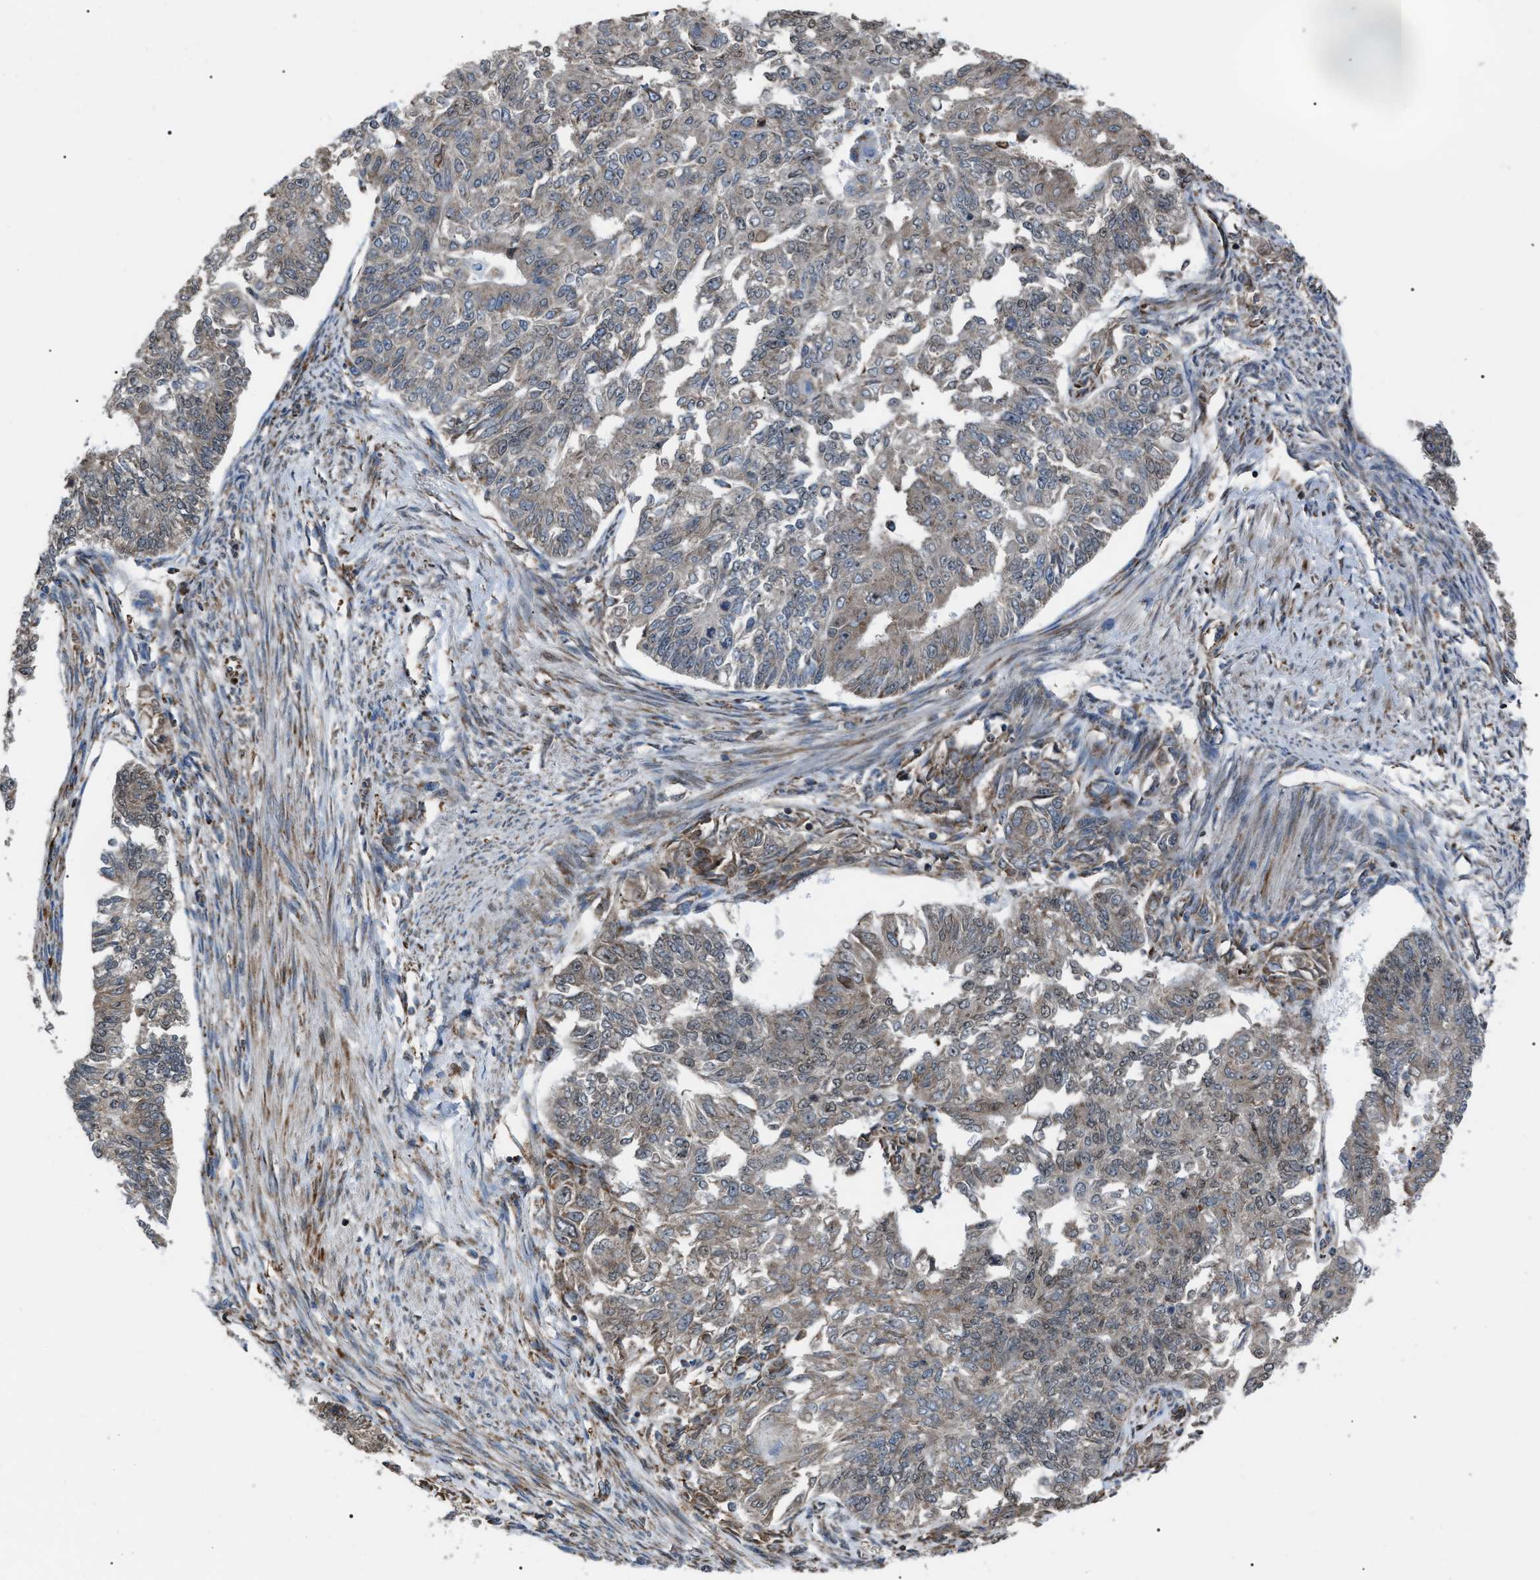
{"staining": {"intensity": "weak", "quantity": "25%-75%", "location": "cytoplasmic/membranous"}, "tissue": "endometrial cancer", "cell_type": "Tumor cells", "image_type": "cancer", "snomed": [{"axis": "morphology", "description": "Adenocarcinoma, NOS"}, {"axis": "topography", "description": "Endometrium"}], "caption": "Immunohistochemical staining of human adenocarcinoma (endometrial) displays weak cytoplasmic/membranous protein staining in about 25%-75% of tumor cells. Using DAB (3,3'-diaminobenzidine) (brown) and hematoxylin (blue) stains, captured at high magnification using brightfield microscopy.", "gene": "AGO2", "patient": {"sex": "female", "age": 32}}